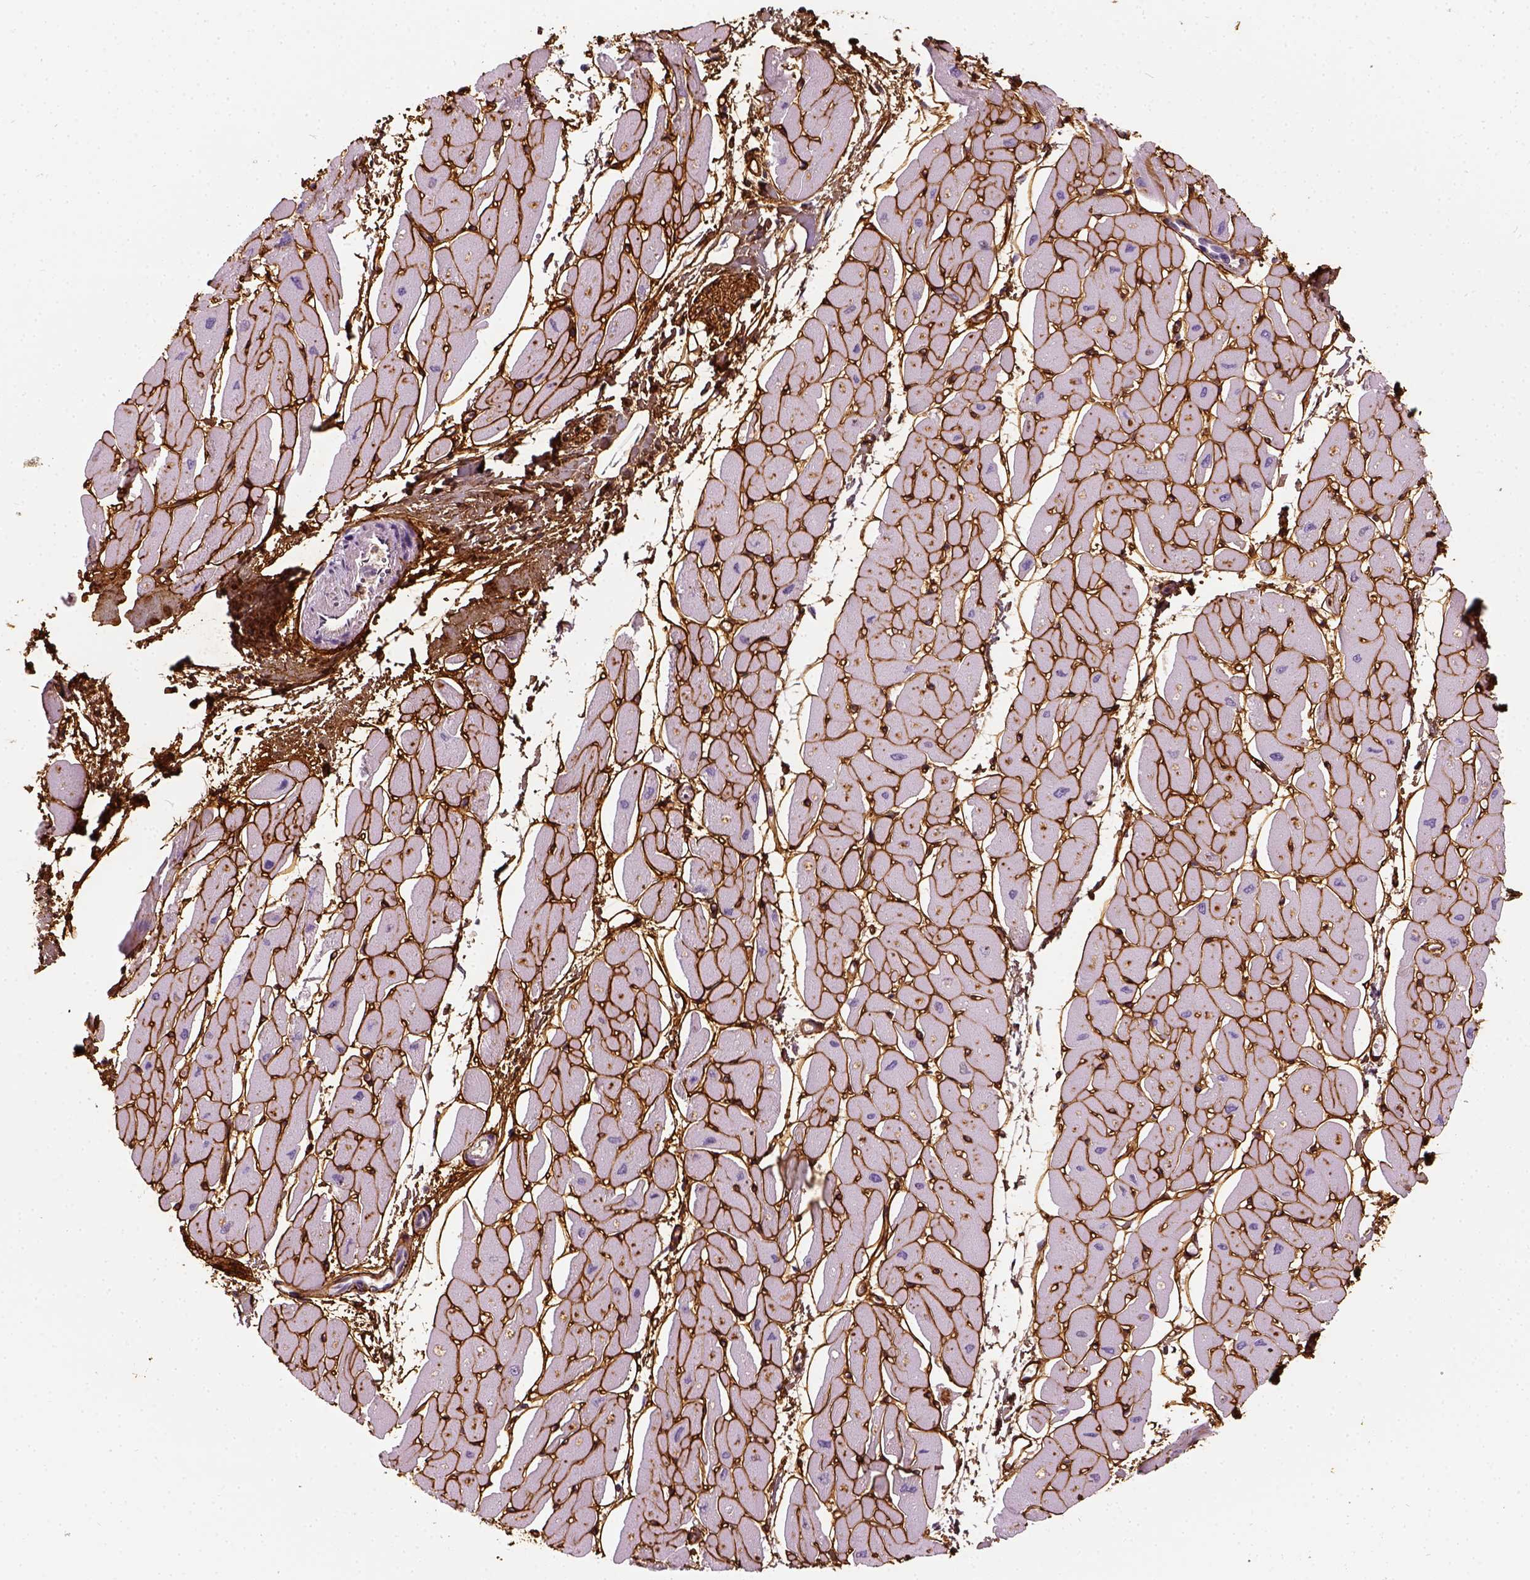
{"staining": {"intensity": "negative", "quantity": "none", "location": "none"}, "tissue": "heart muscle", "cell_type": "Cardiomyocytes", "image_type": "normal", "snomed": [{"axis": "morphology", "description": "Normal tissue, NOS"}, {"axis": "topography", "description": "Heart"}], "caption": "Heart muscle was stained to show a protein in brown. There is no significant positivity in cardiomyocytes.", "gene": "COL6A2", "patient": {"sex": "male", "age": 57}}